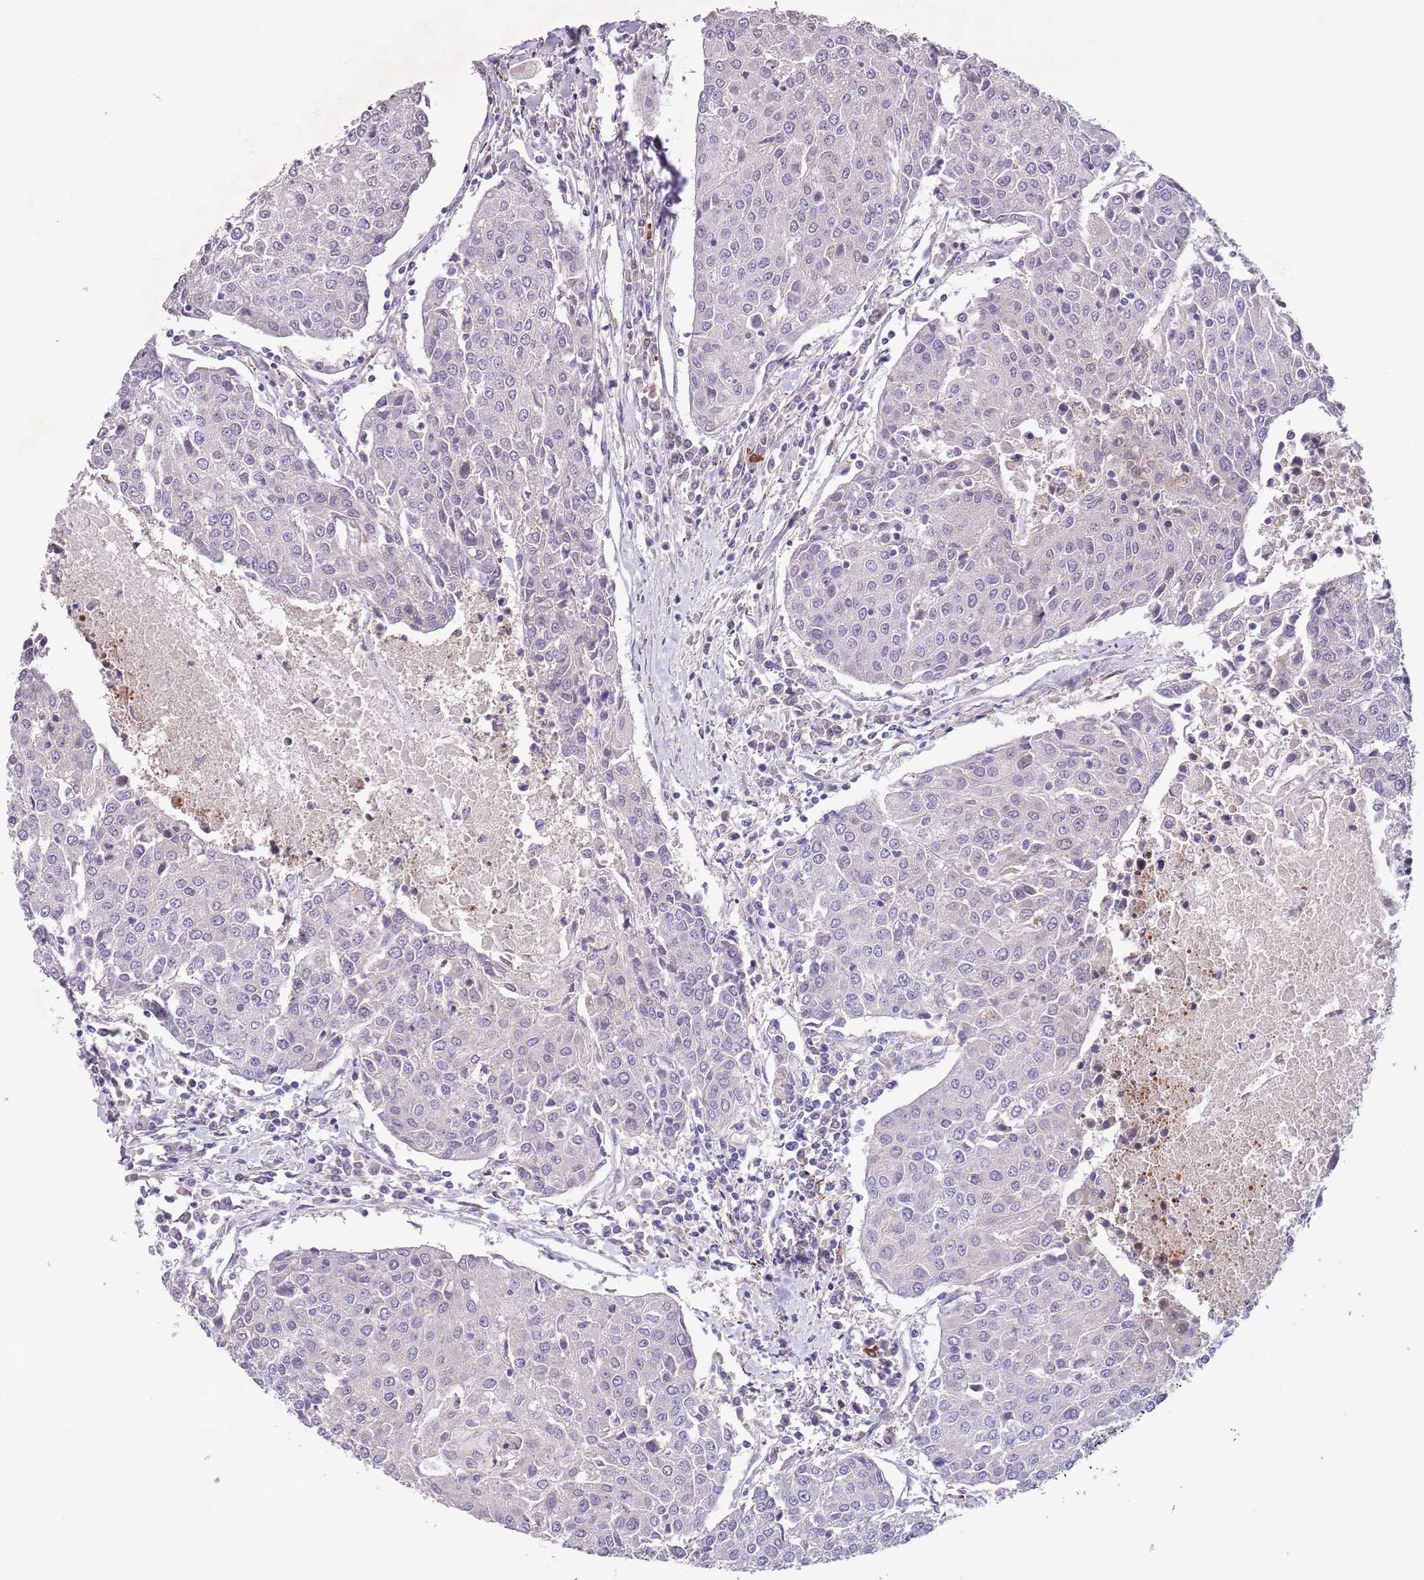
{"staining": {"intensity": "negative", "quantity": "none", "location": "none"}, "tissue": "urothelial cancer", "cell_type": "Tumor cells", "image_type": "cancer", "snomed": [{"axis": "morphology", "description": "Urothelial carcinoma, High grade"}, {"axis": "topography", "description": "Urinary bladder"}], "caption": "Tumor cells are negative for brown protein staining in urothelial cancer.", "gene": "ZNF658", "patient": {"sex": "female", "age": 85}}